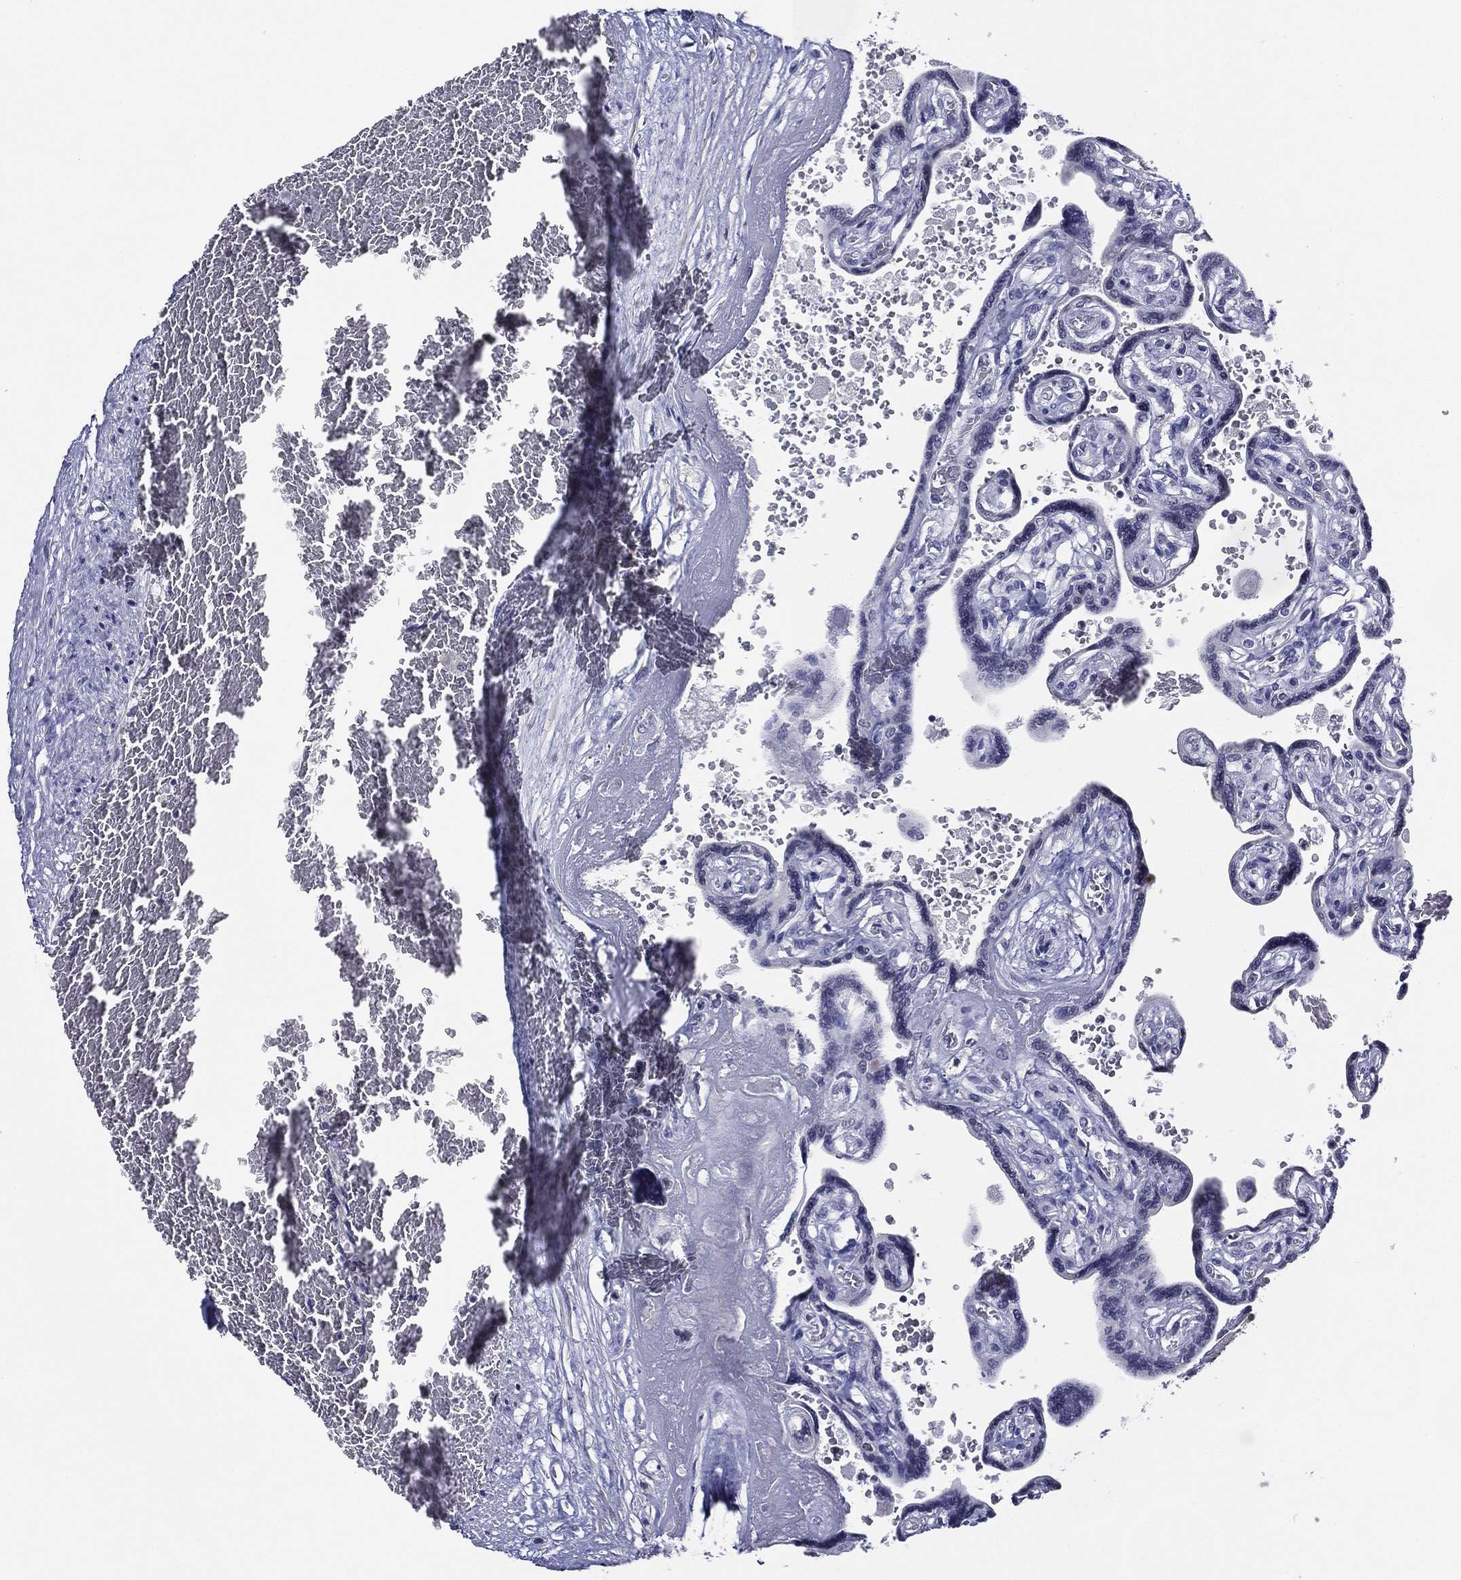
{"staining": {"intensity": "negative", "quantity": "none", "location": "none"}, "tissue": "placenta", "cell_type": "Decidual cells", "image_type": "normal", "snomed": [{"axis": "morphology", "description": "Normal tissue, NOS"}, {"axis": "topography", "description": "Placenta"}], "caption": "Immunohistochemical staining of benign human placenta shows no significant staining in decidual cells.", "gene": "TFAP2A", "patient": {"sex": "female", "age": 32}}